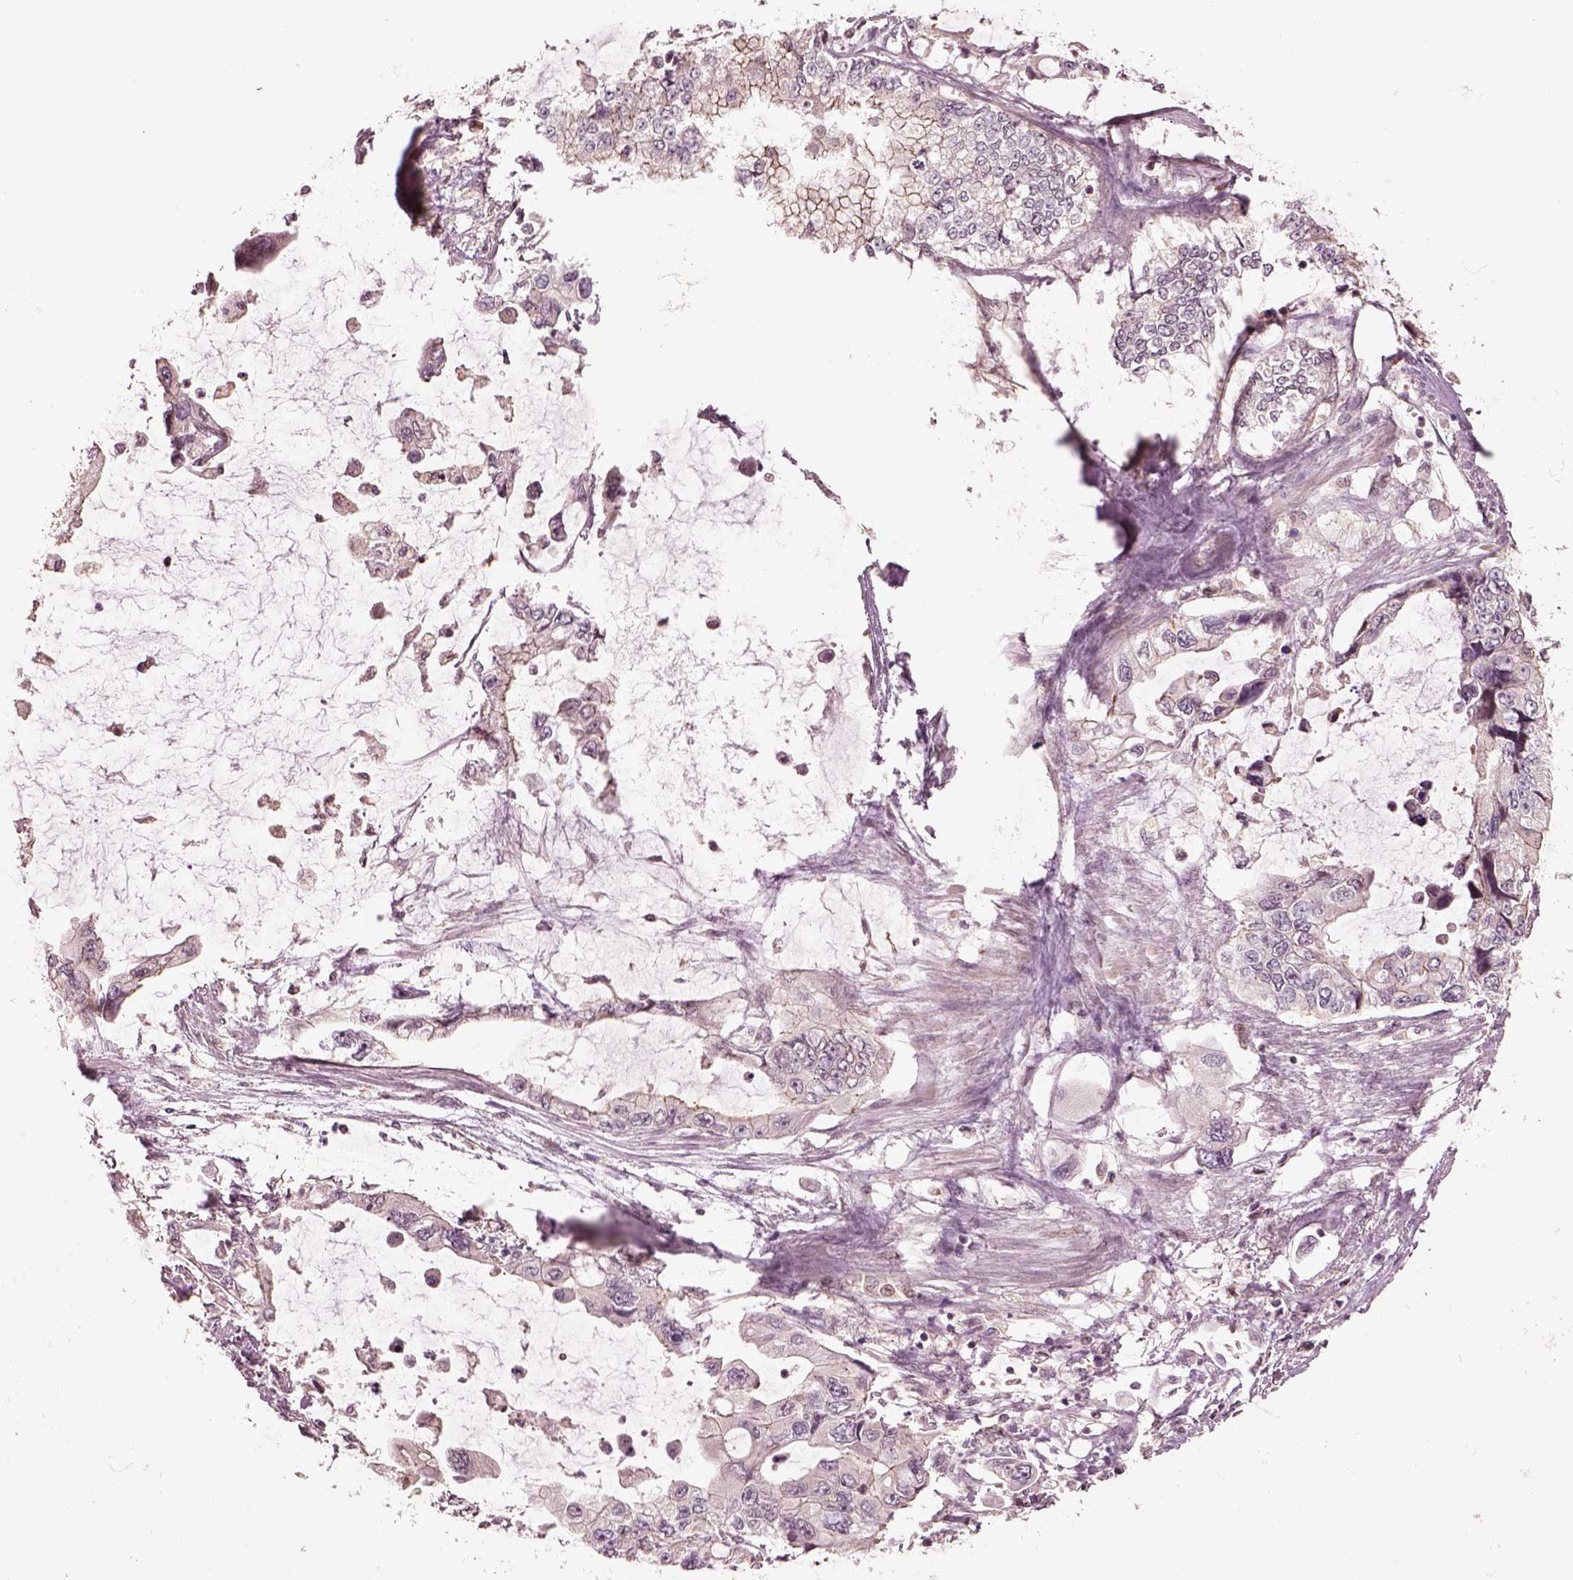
{"staining": {"intensity": "weak", "quantity": "<25%", "location": "cytoplasmic/membranous"}, "tissue": "stomach cancer", "cell_type": "Tumor cells", "image_type": "cancer", "snomed": [{"axis": "morphology", "description": "Adenocarcinoma, NOS"}, {"axis": "topography", "description": "Pancreas"}, {"axis": "topography", "description": "Stomach, upper"}, {"axis": "topography", "description": "Stomach"}], "caption": "IHC of human stomach cancer reveals no expression in tumor cells. (Brightfield microscopy of DAB (3,3'-diaminobenzidine) immunohistochemistry at high magnification).", "gene": "MTHFS", "patient": {"sex": "male", "age": 77}}